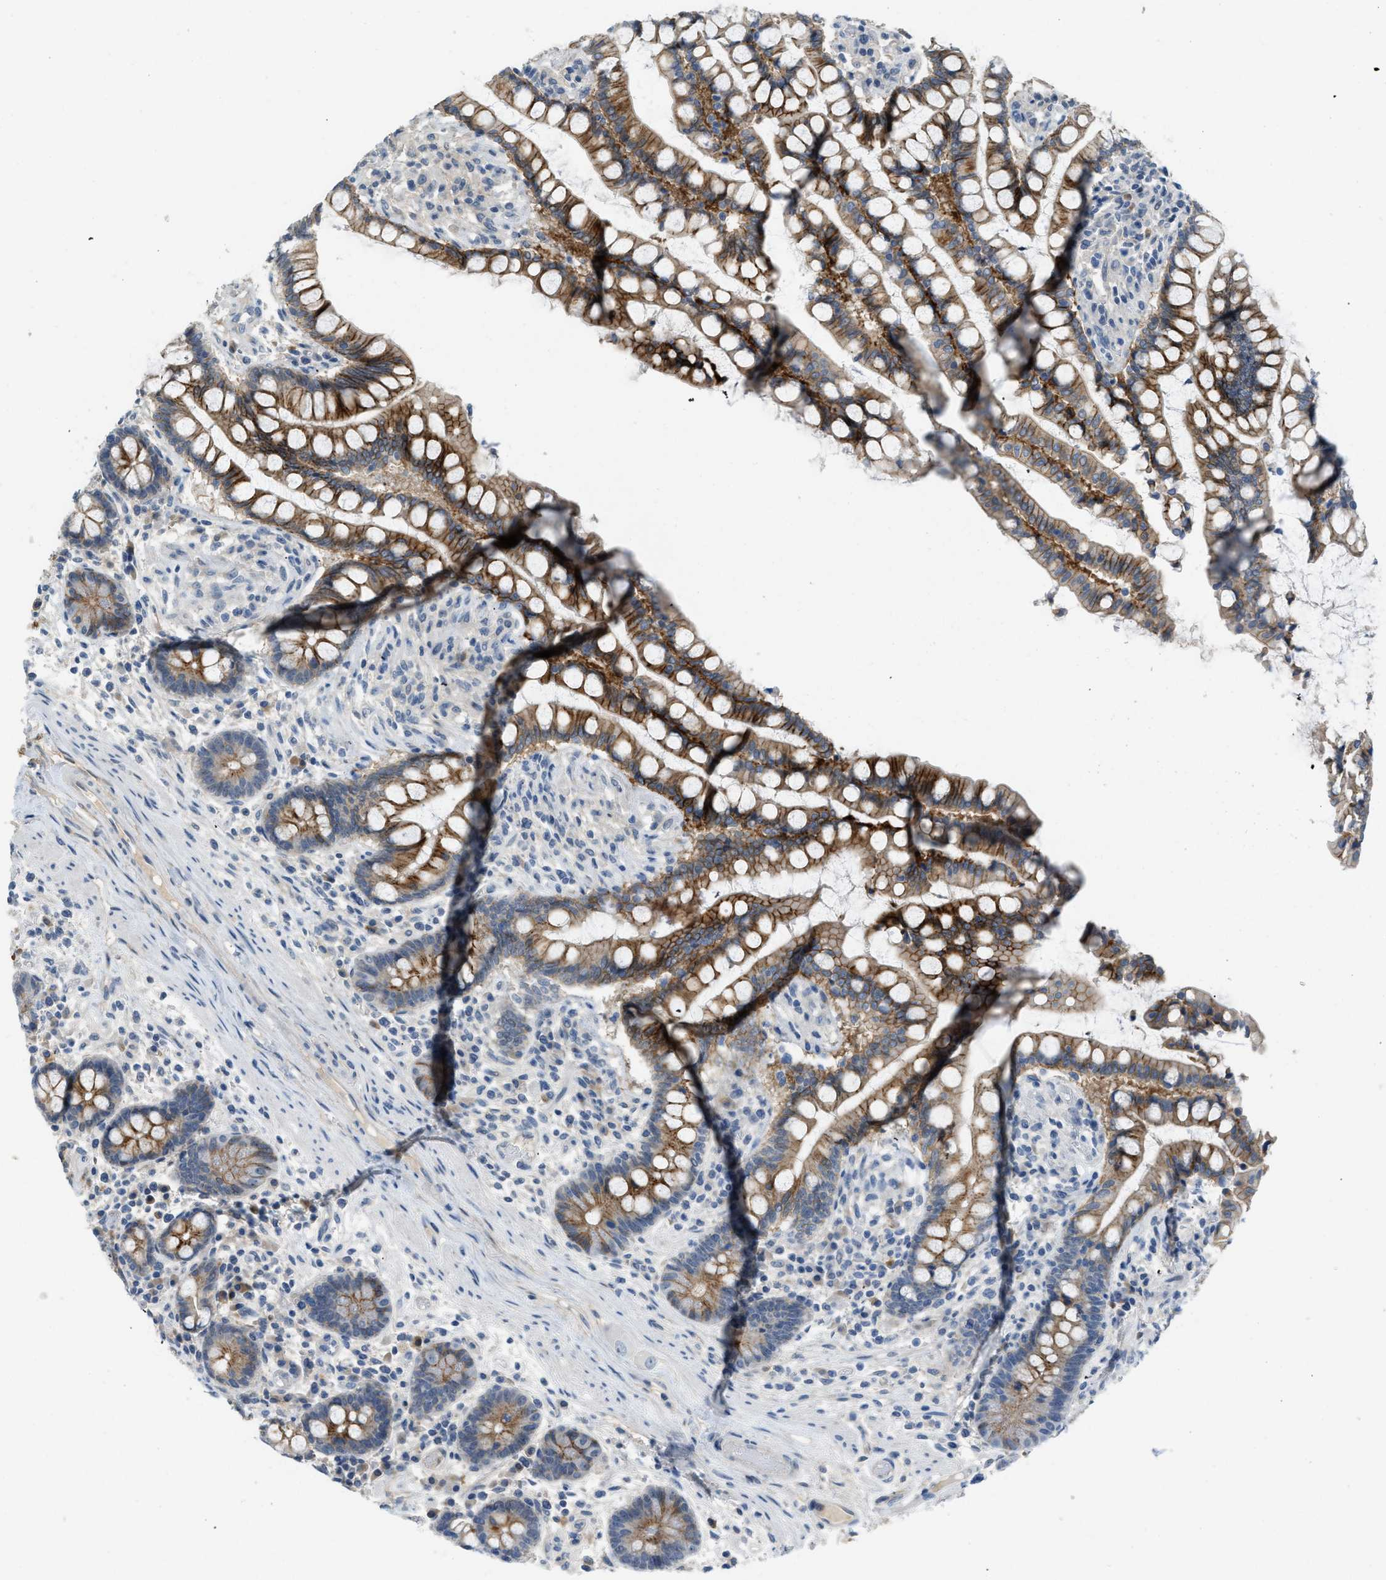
{"staining": {"intensity": "negative", "quantity": "none", "location": "none"}, "tissue": "colon", "cell_type": "Endothelial cells", "image_type": "normal", "snomed": [{"axis": "morphology", "description": "Normal tissue, NOS"}, {"axis": "topography", "description": "Colon"}], "caption": "Immunohistochemistry (IHC) photomicrograph of benign colon: human colon stained with DAB displays no significant protein staining in endothelial cells.", "gene": "TMEM154", "patient": {"sex": "male", "age": 73}}